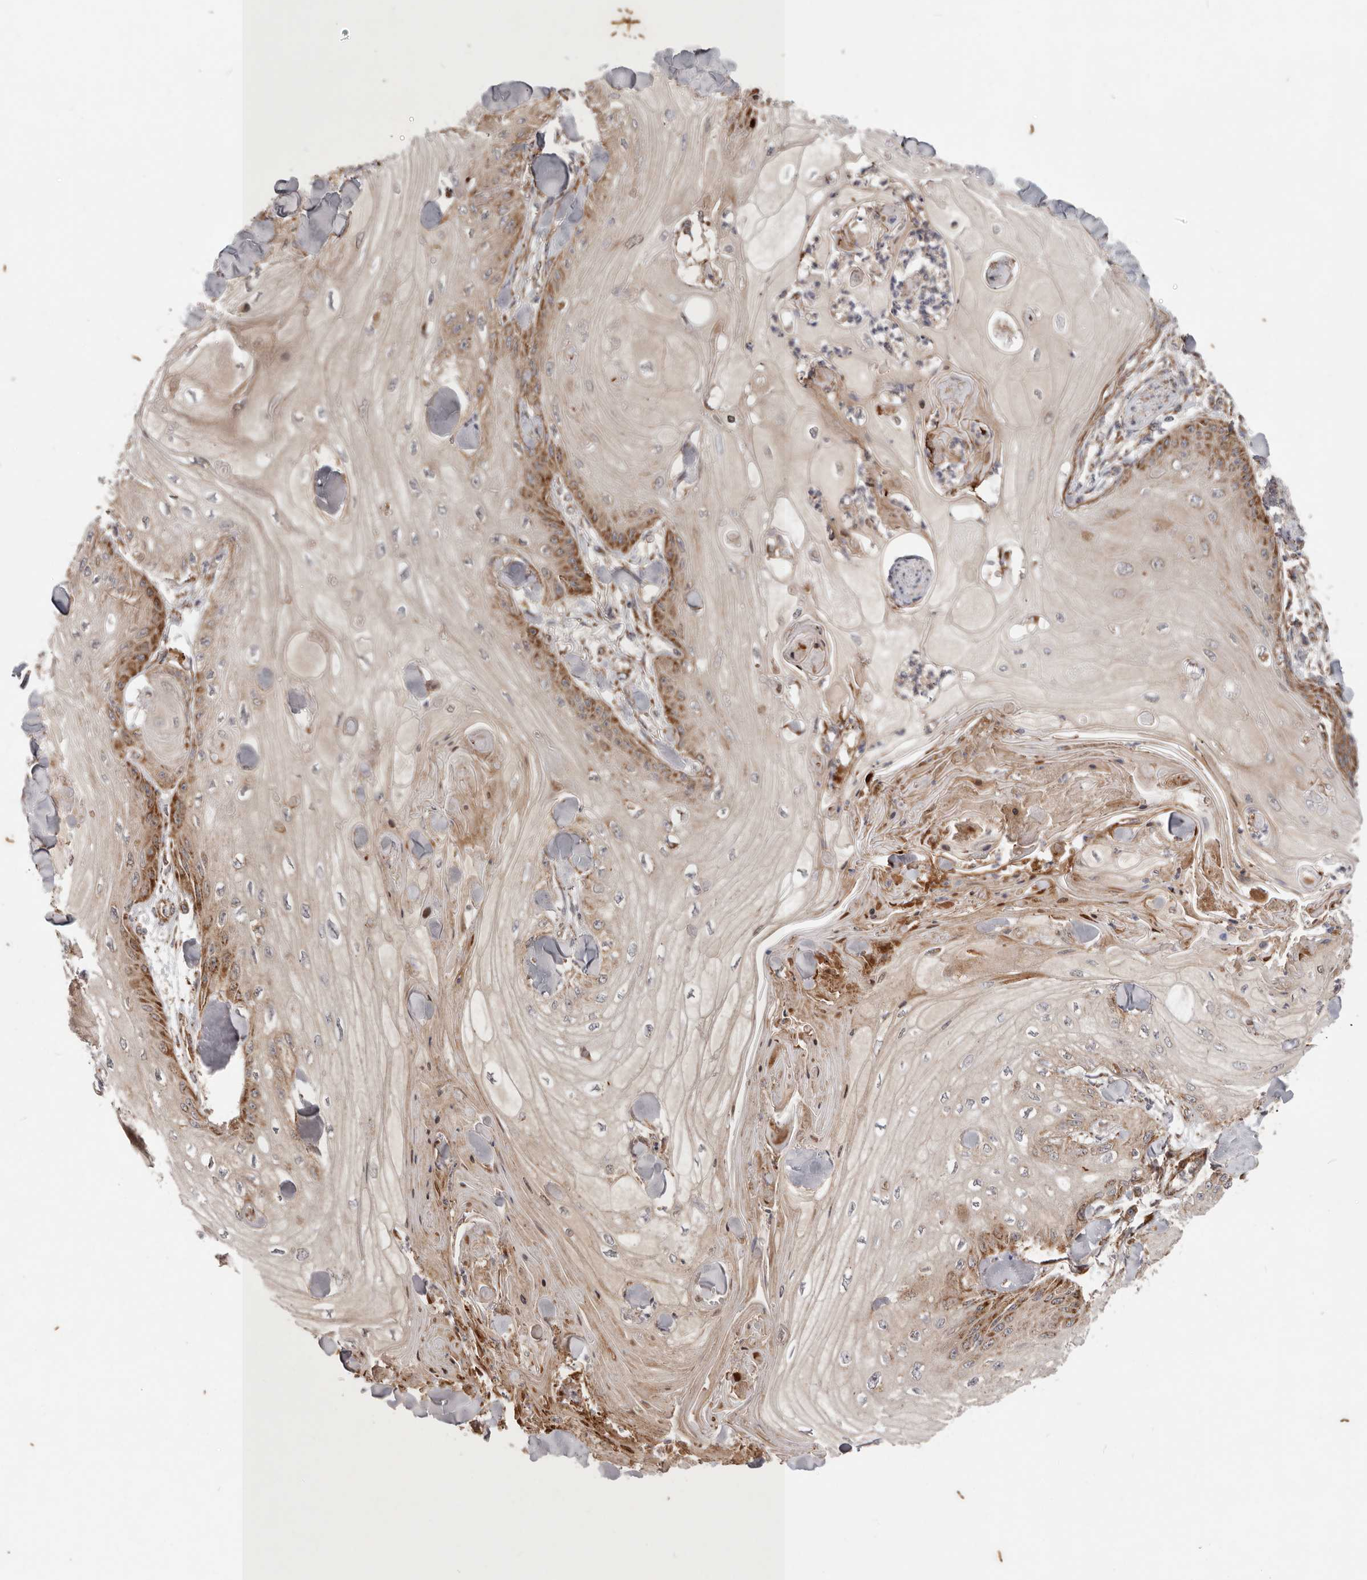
{"staining": {"intensity": "strong", "quantity": "<25%", "location": "cytoplasmic/membranous"}, "tissue": "skin cancer", "cell_type": "Tumor cells", "image_type": "cancer", "snomed": [{"axis": "morphology", "description": "Squamous cell carcinoma, NOS"}, {"axis": "topography", "description": "Skin"}], "caption": "Protein analysis of skin squamous cell carcinoma tissue demonstrates strong cytoplasmic/membranous positivity in approximately <25% of tumor cells.", "gene": "MRPS10", "patient": {"sex": "male", "age": 74}}